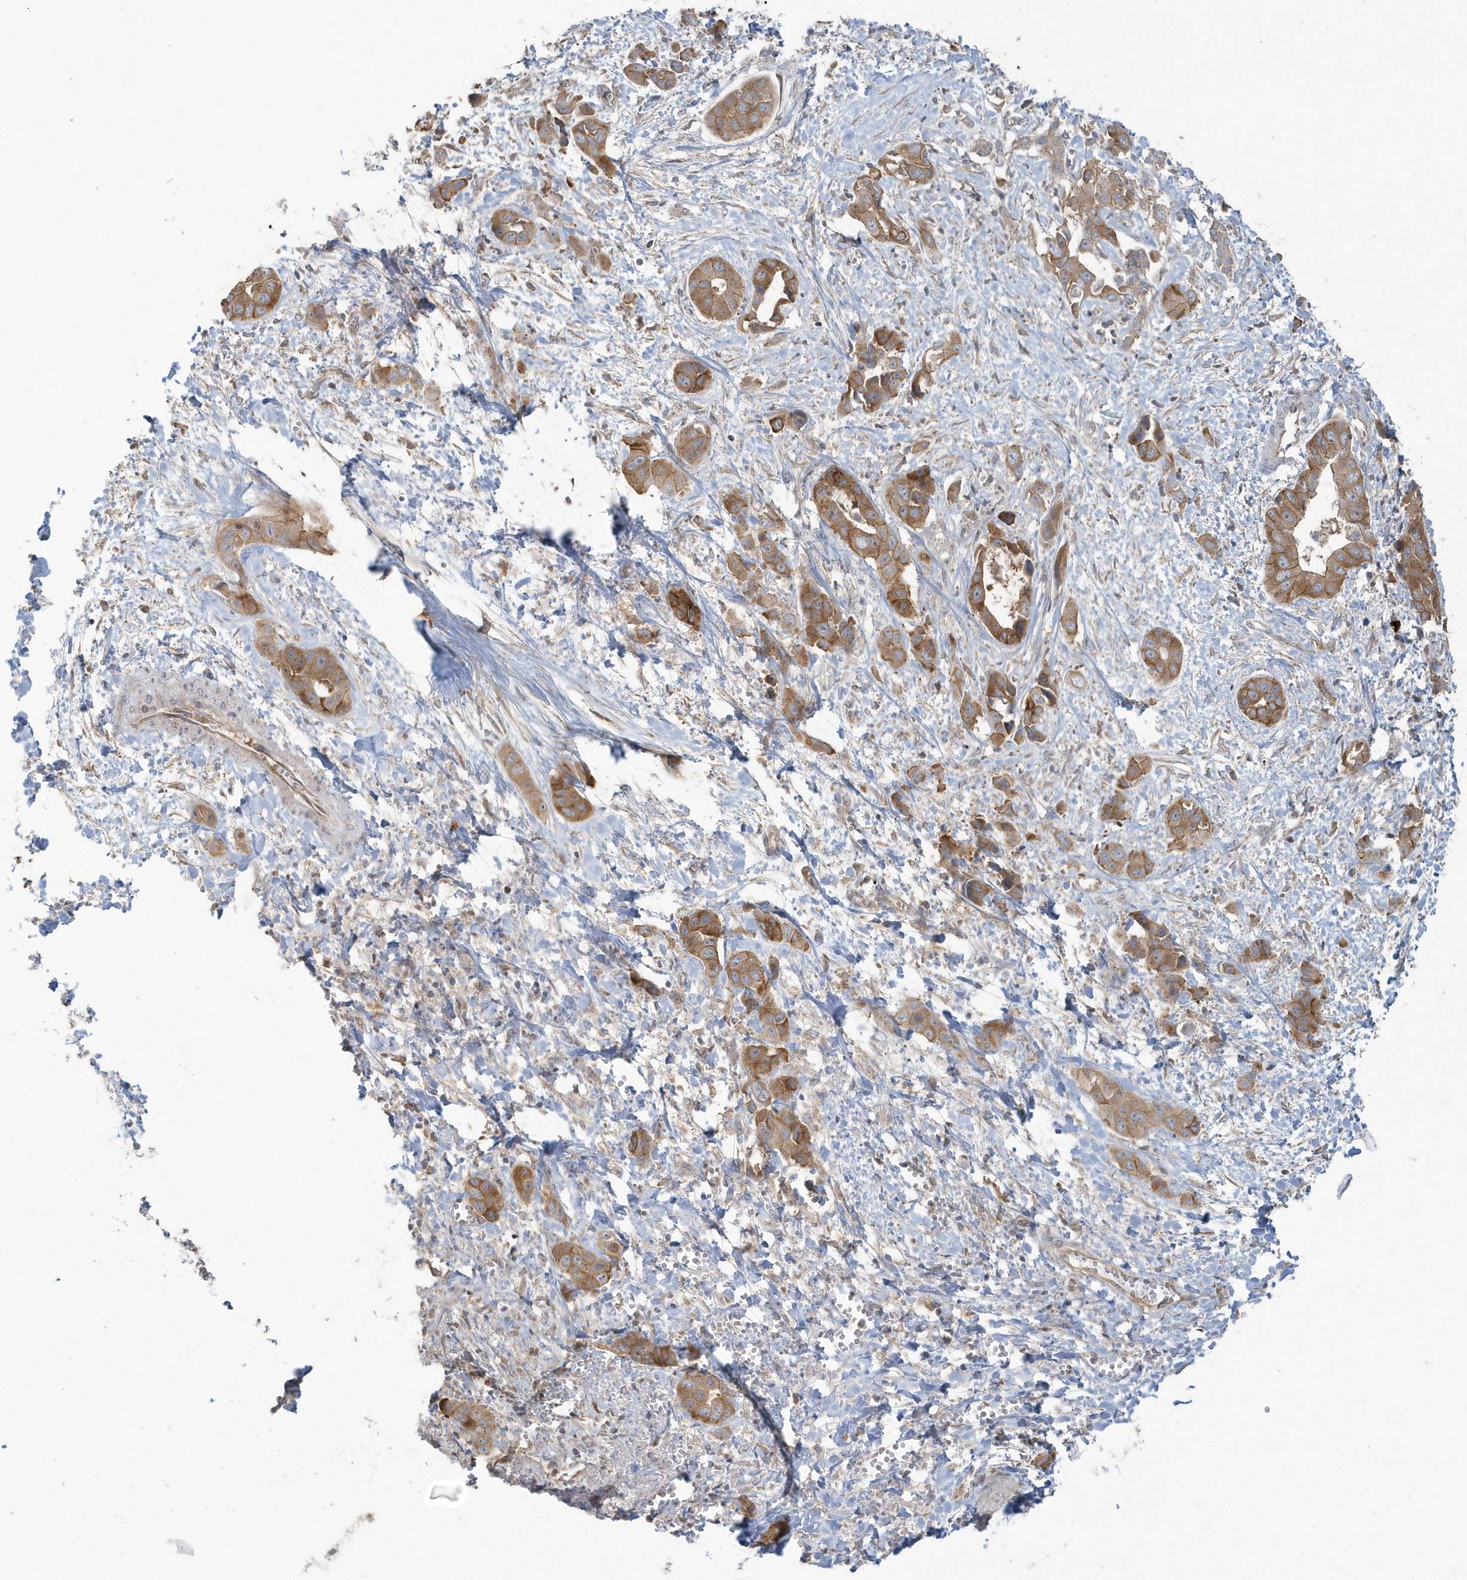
{"staining": {"intensity": "moderate", "quantity": ">75%", "location": "cytoplasmic/membranous"}, "tissue": "liver cancer", "cell_type": "Tumor cells", "image_type": "cancer", "snomed": [{"axis": "morphology", "description": "Cholangiocarcinoma"}, {"axis": "topography", "description": "Liver"}], "caption": "Immunohistochemical staining of liver cancer shows medium levels of moderate cytoplasmic/membranous staining in approximately >75% of tumor cells. Immunohistochemistry (ihc) stains the protein of interest in brown and the nuclei are stained blue.", "gene": "STIM2", "patient": {"sex": "female", "age": 52}}